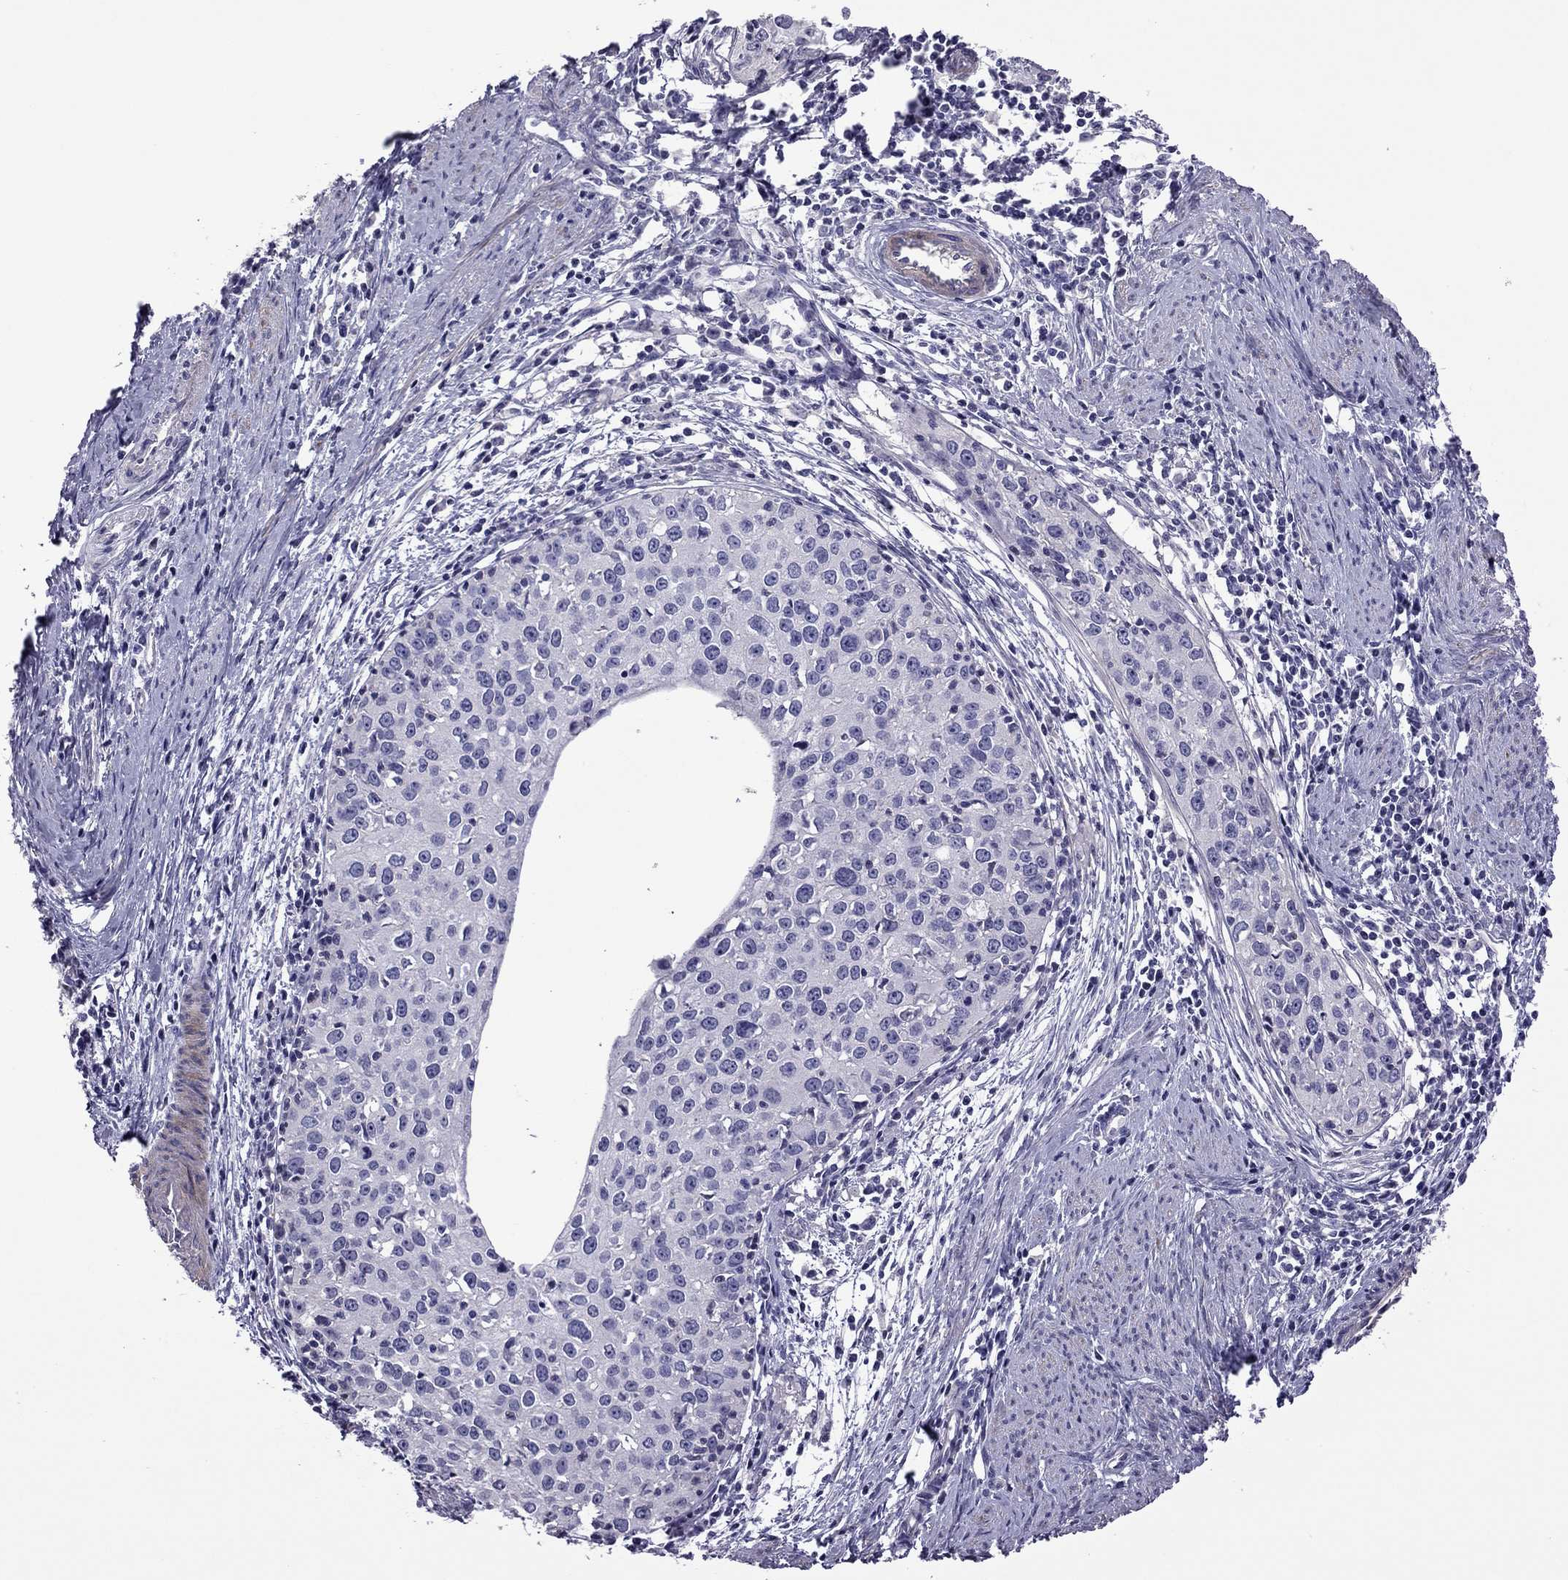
{"staining": {"intensity": "negative", "quantity": "none", "location": "none"}, "tissue": "cervical cancer", "cell_type": "Tumor cells", "image_type": "cancer", "snomed": [{"axis": "morphology", "description": "Squamous cell carcinoma, NOS"}, {"axis": "topography", "description": "Cervix"}], "caption": "Cervical cancer stained for a protein using immunohistochemistry (IHC) shows no positivity tumor cells.", "gene": "SLC16A8", "patient": {"sex": "female", "age": 40}}